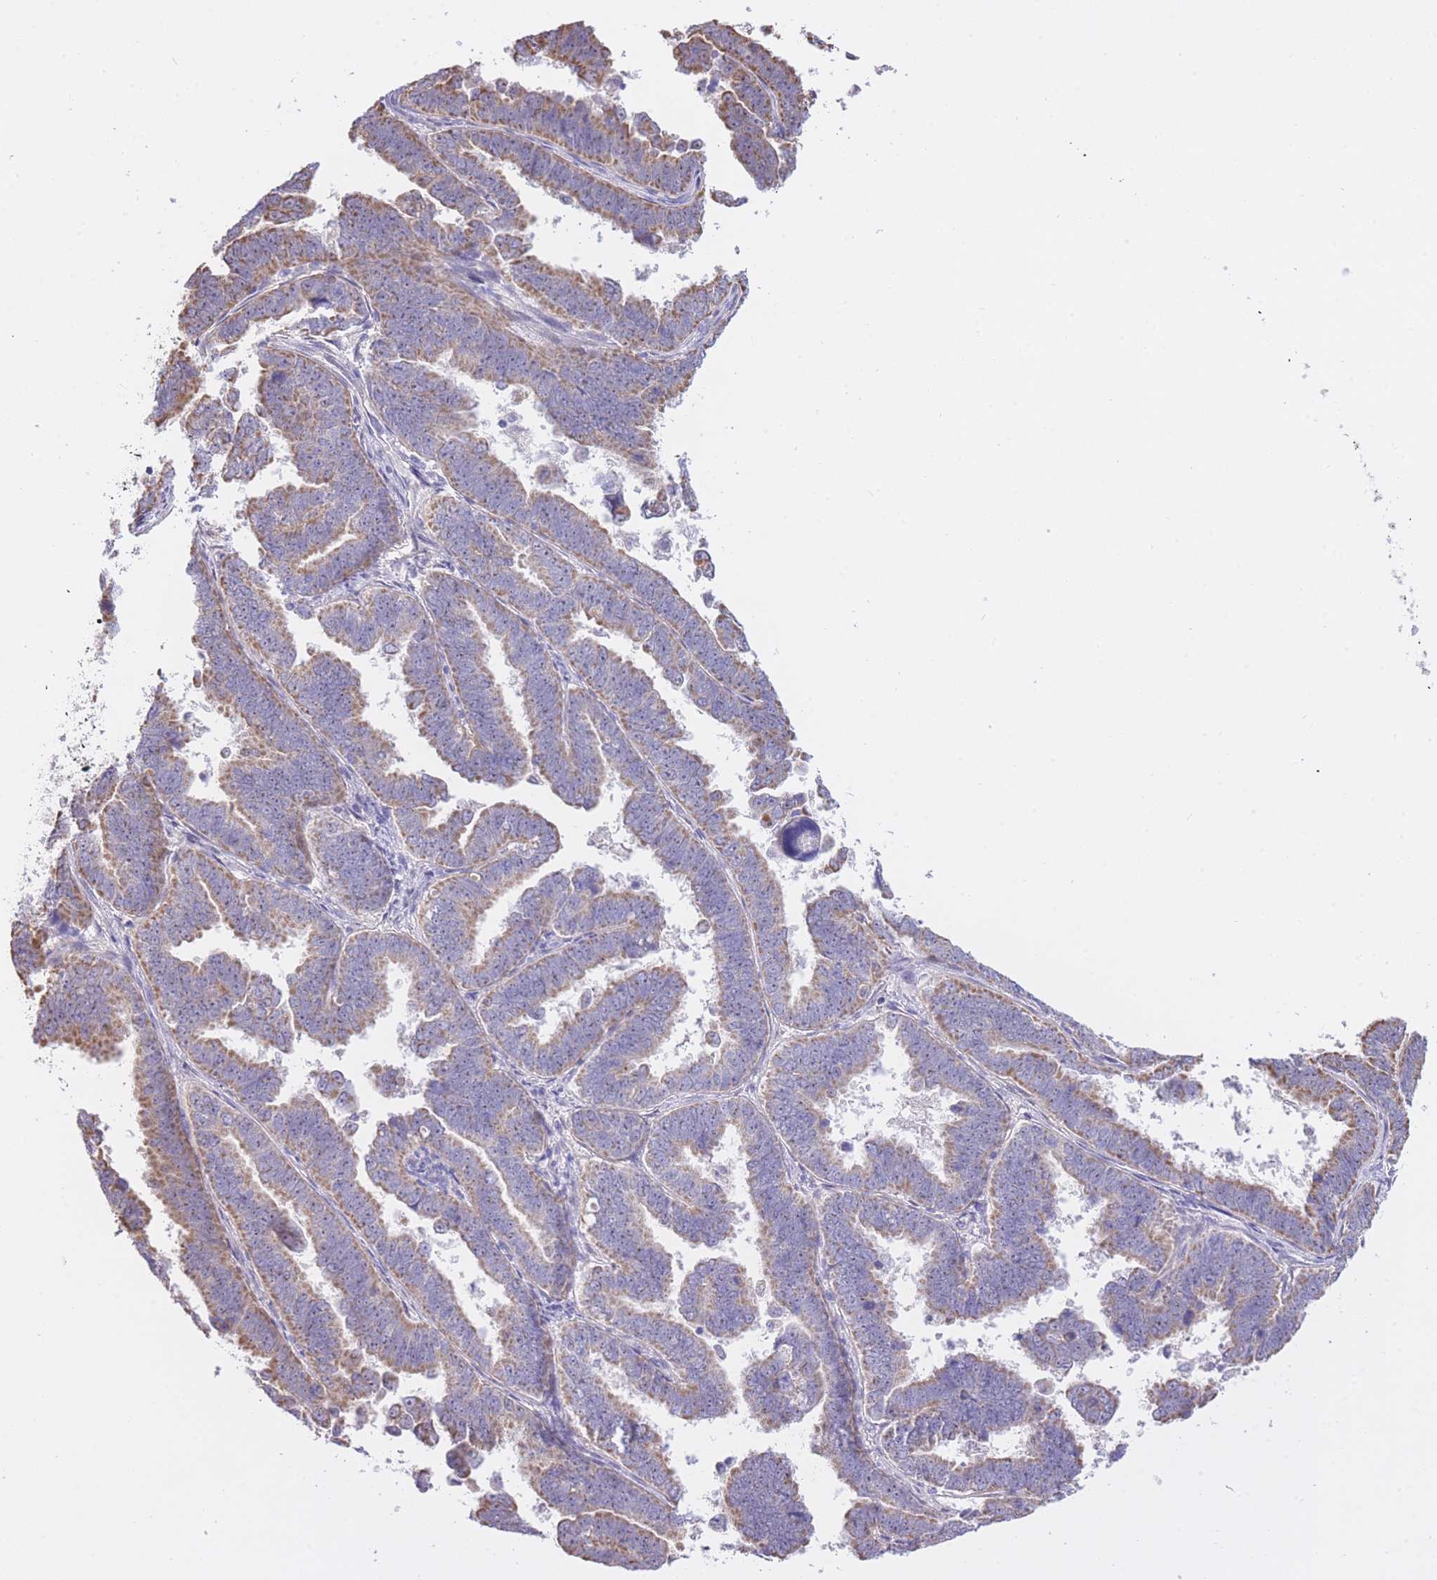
{"staining": {"intensity": "moderate", "quantity": "25%-75%", "location": "cytoplasmic/membranous"}, "tissue": "endometrial cancer", "cell_type": "Tumor cells", "image_type": "cancer", "snomed": [{"axis": "morphology", "description": "Adenocarcinoma, NOS"}, {"axis": "topography", "description": "Endometrium"}], "caption": "Adenocarcinoma (endometrial) stained with a protein marker shows moderate staining in tumor cells.", "gene": "PGM1", "patient": {"sex": "female", "age": 75}}